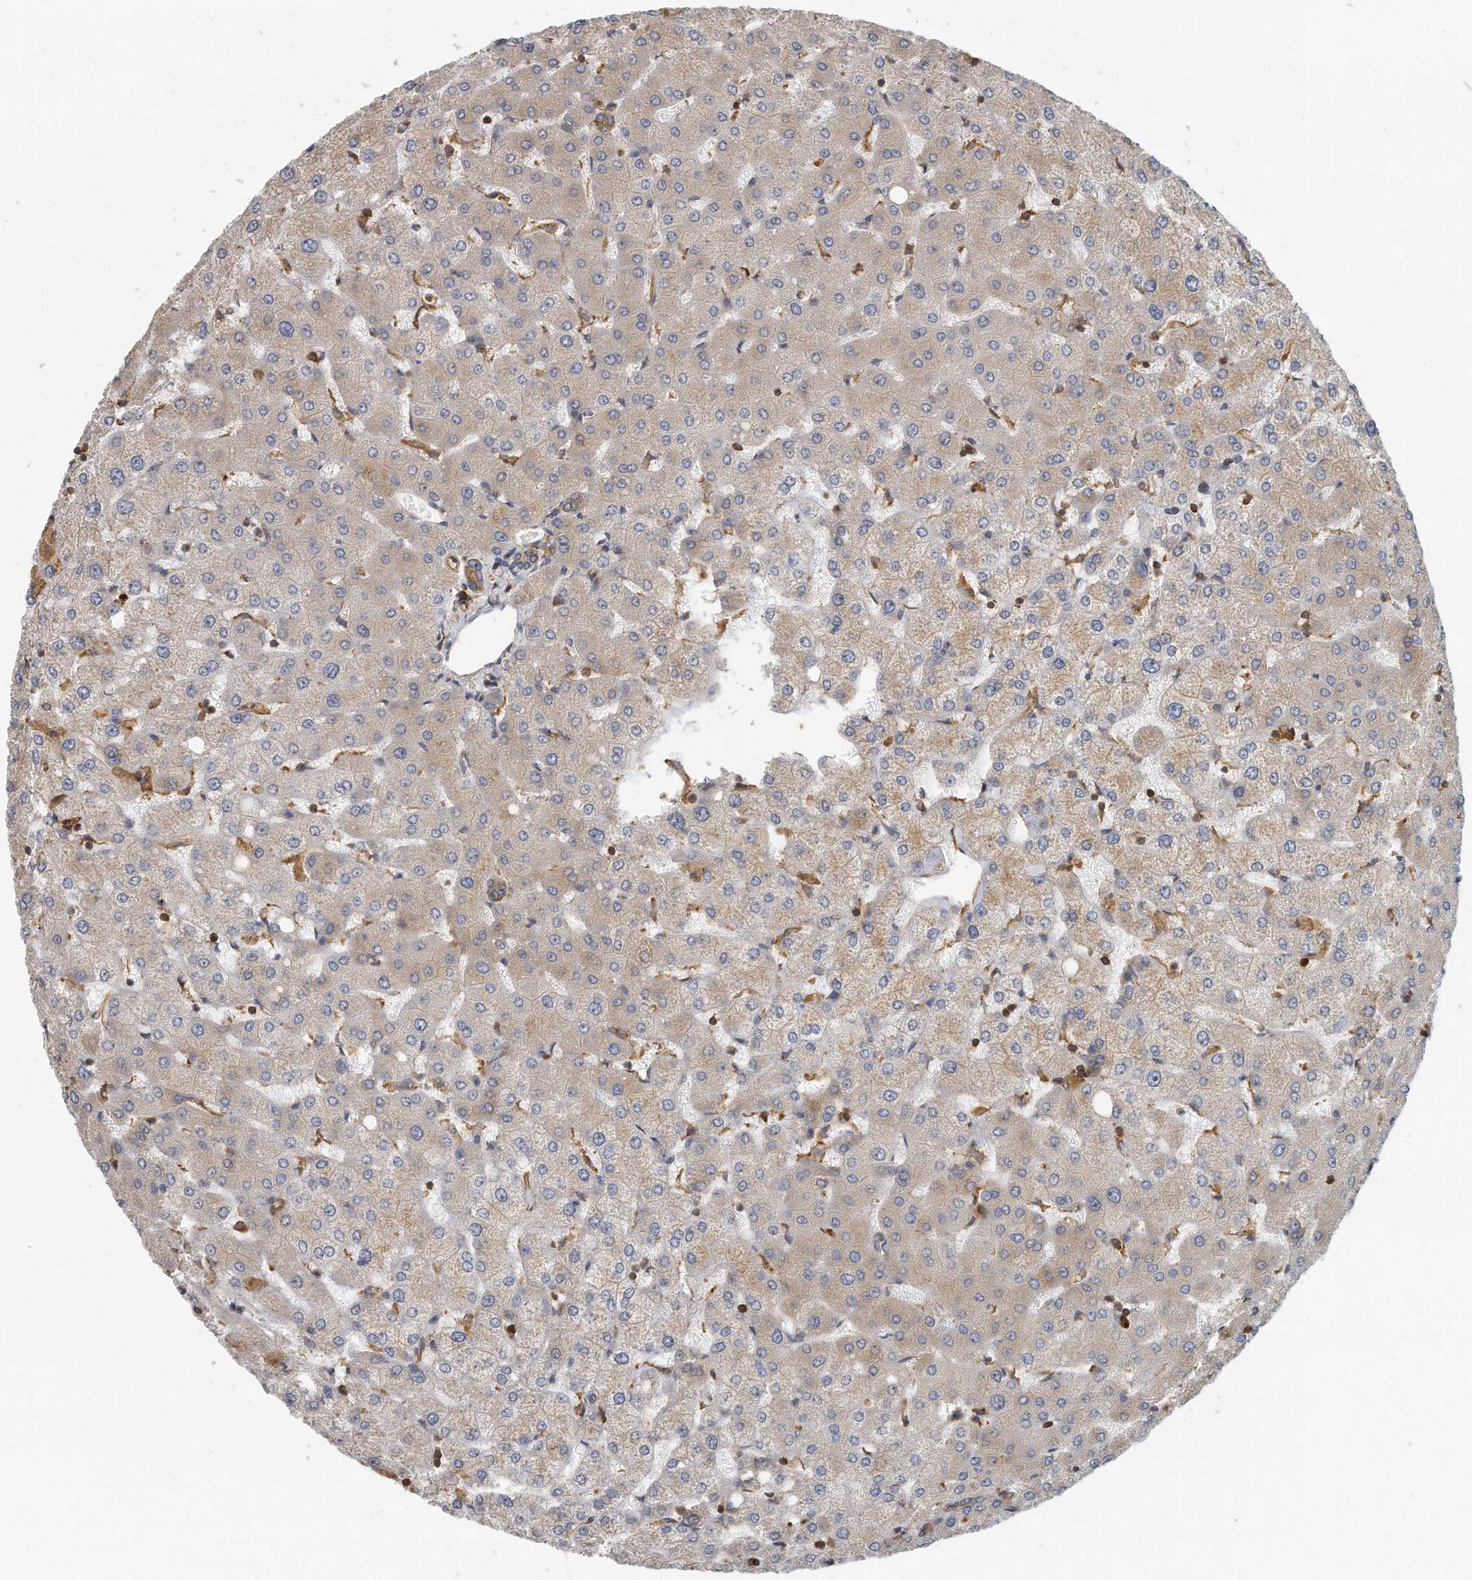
{"staining": {"intensity": "moderate", "quantity": ">75%", "location": "cytoplasmic/membranous"}, "tissue": "liver", "cell_type": "Cholangiocytes", "image_type": "normal", "snomed": [{"axis": "morphology", "description": "Normal tissue, NOS"}, {"axis": "topography", "description": "Liver"}], "caption": "High-magnification brightfield microscopy of normal liver stained with DAB (3,3'-diaminobenzidine) (brown) and counterstained with hematoxylin (blue). cholangiocytes exhibit moderate cytoplasmic/membranous positivity is seen in approximately>75% of cells. Nuclei are stained in blue.", "gene": "EIF3I", "patient": {"sex": "female", "age": 54}}